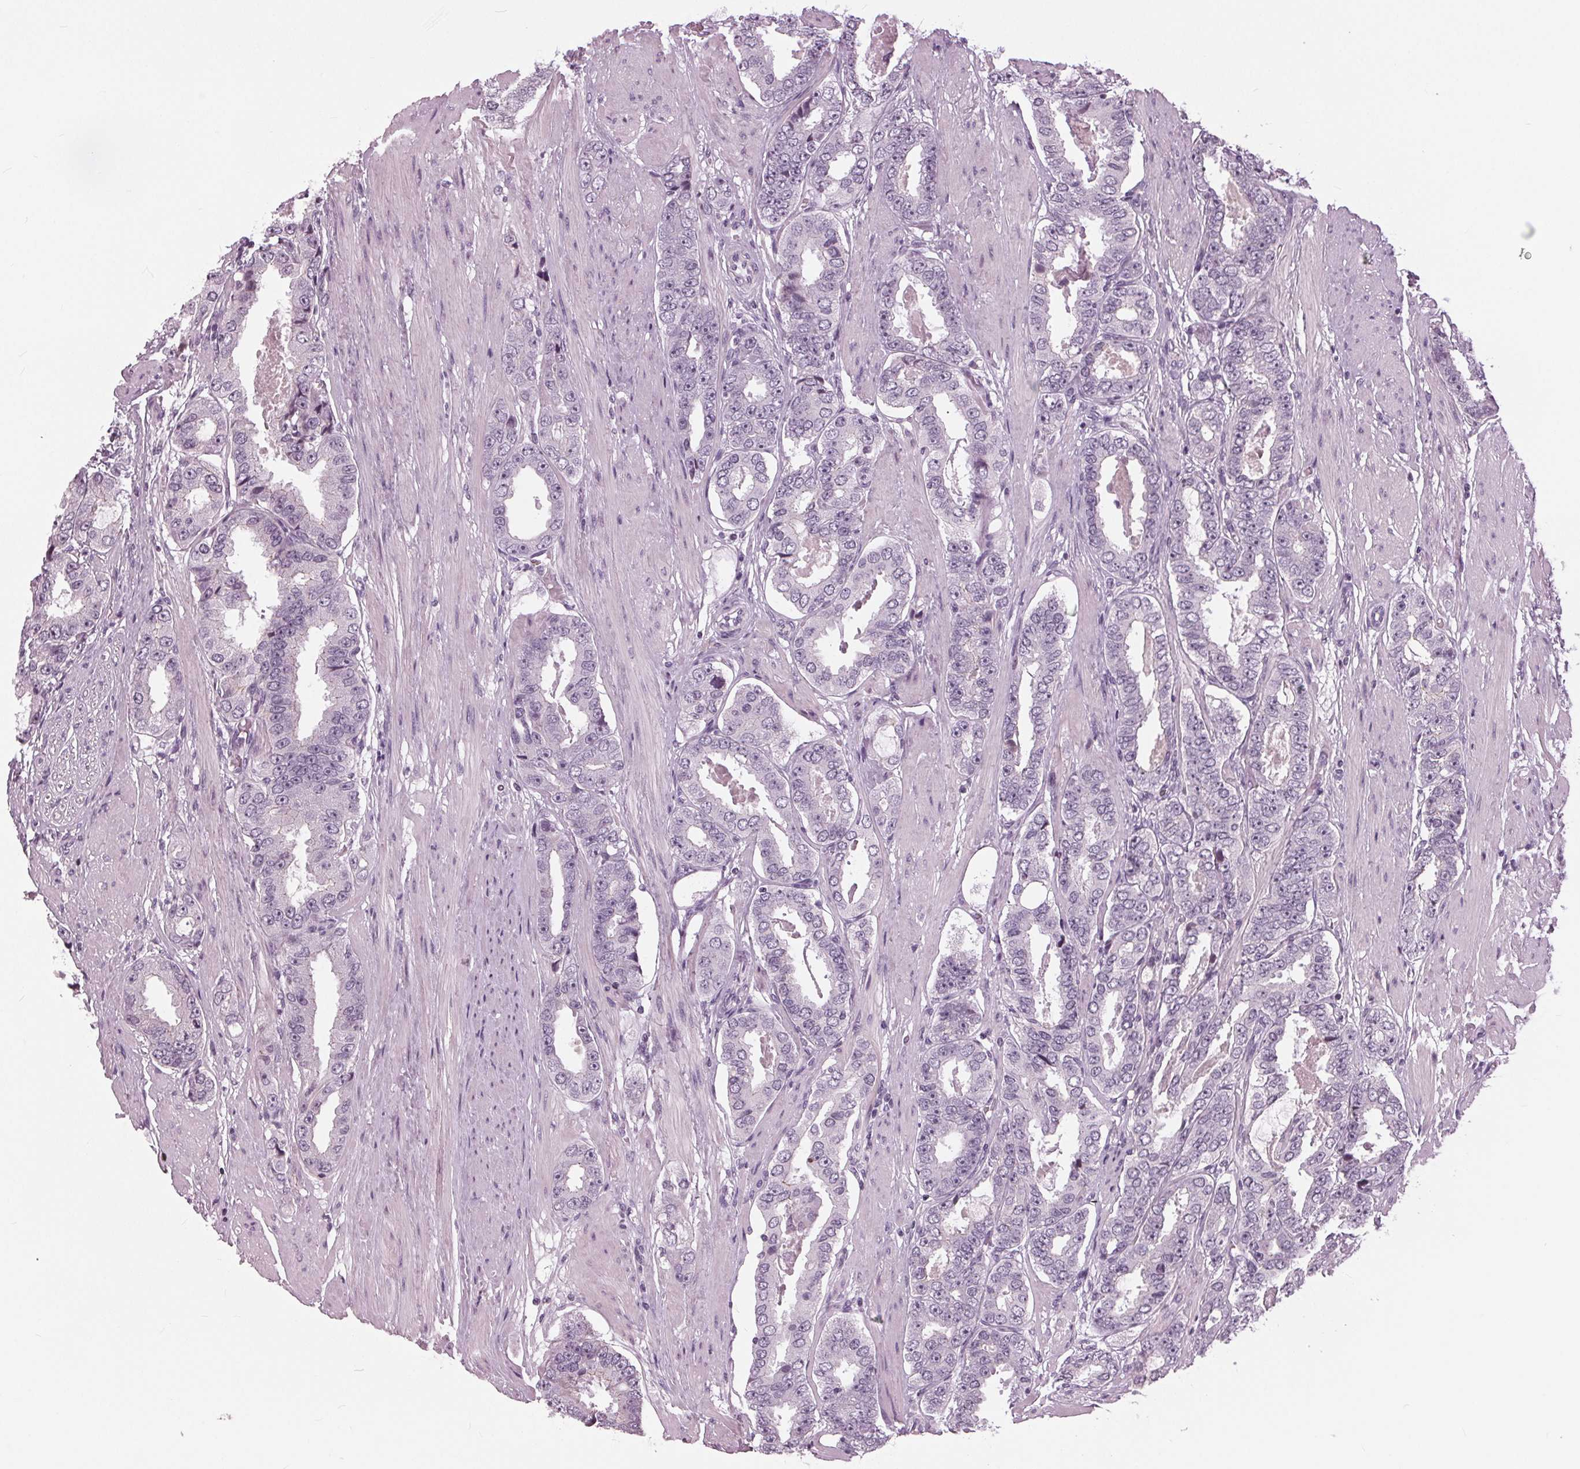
{"staining": {"intensity": "negative", "quantity": "none", "location": "none"}, "tissue": "prostate cancer", "cell_type": "Tumor cells", "image_type": "cancer", "snomed": [{"axis": "morphology", "description": "Adenocarcinoma, High grade"}, {"axis": "topography", "description": "Prostate"}], "caption": "Tumor cells show no significant protein positivity in prostate cancer (adenocarcinoma (high-grade)).", "gene": "SLC9A4", "patient": {"sex": "male", "age": 63}}